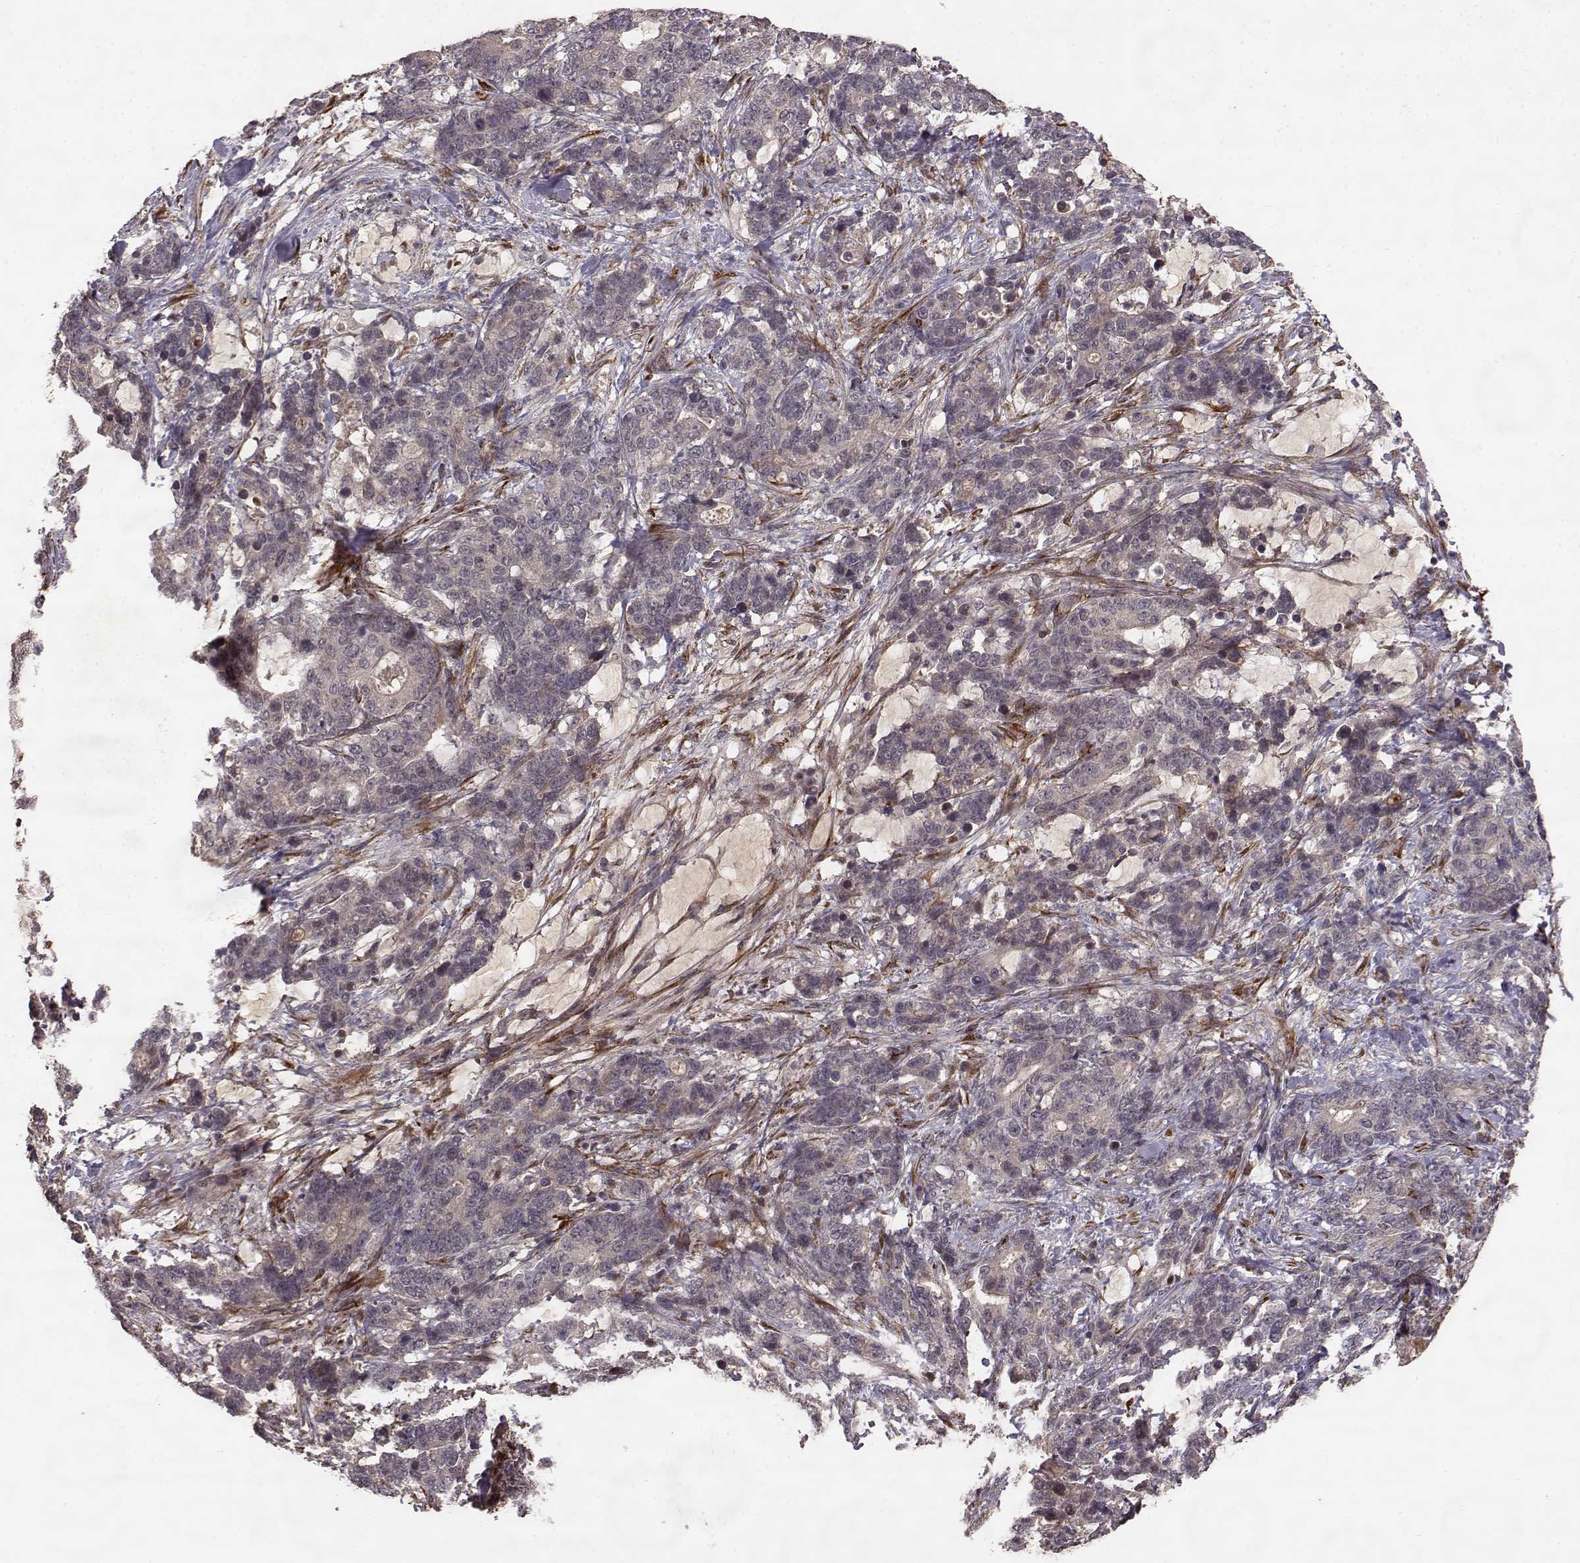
{"staining": {"intensity": "moderate", "quantity": "<25%", "location": "cytoplasmic/membranous"}, "tissue": "stomach cancer", "cell_type": "Tumor cells", "image_type": "cancer", "snomed": [{"axis": "morphology", "description": "Normal tissue, NOS"}, {"axis": "morphology", "description": "Adenocarcinoma, NOS"}, {"axis": "topography", "description": "Stomach"}], "caption": "Immunohistochemistry of stomach adenocarcinoma displays low levels of moderate cytoplasmic/membranous expression in approximately <25% of tumor cells.", "gene": "FSTL1", "patient": {"sex": "female", "age": 64}}